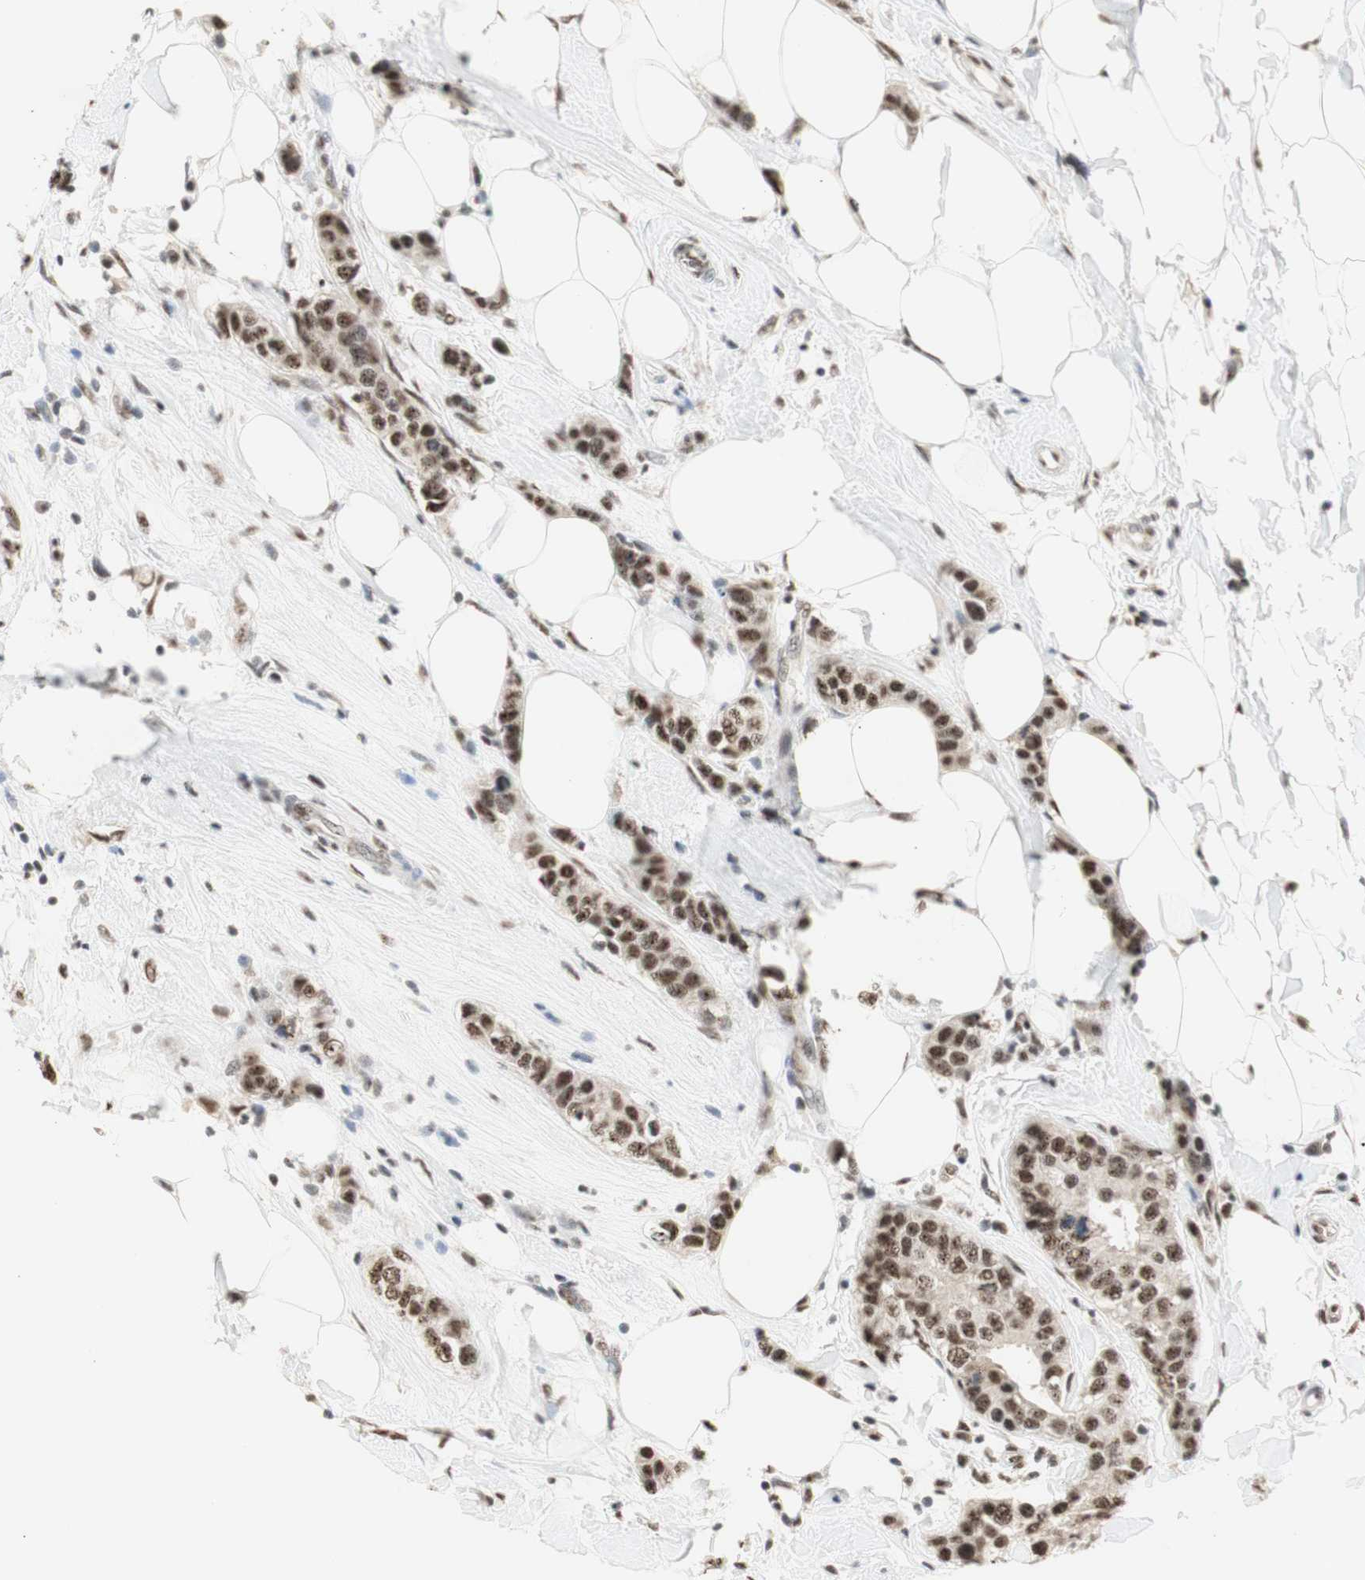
{"staining": {"intensity": "moderate", "quantity": ">75%", "location": "nuclear"}, "tissue": "breast cancer", "cell_type": "Tumor cells", "image_type": "cancer", "snomed": [{"axis": "morphology", "description": "Normal tissue, NOS"}, {"axis": "morphology", "description": "Duct carcinoma"}, {"axis": "topography", "description": "Breast"}], "caption": "Immunohistochemical staining of breast infiltrating ductal carcinoma shows medium levels of moderate nuclear positivity in about >75% of tumor cells.", "gene": "SNRPB", "patient": {"sex": "female", "age": 50}}